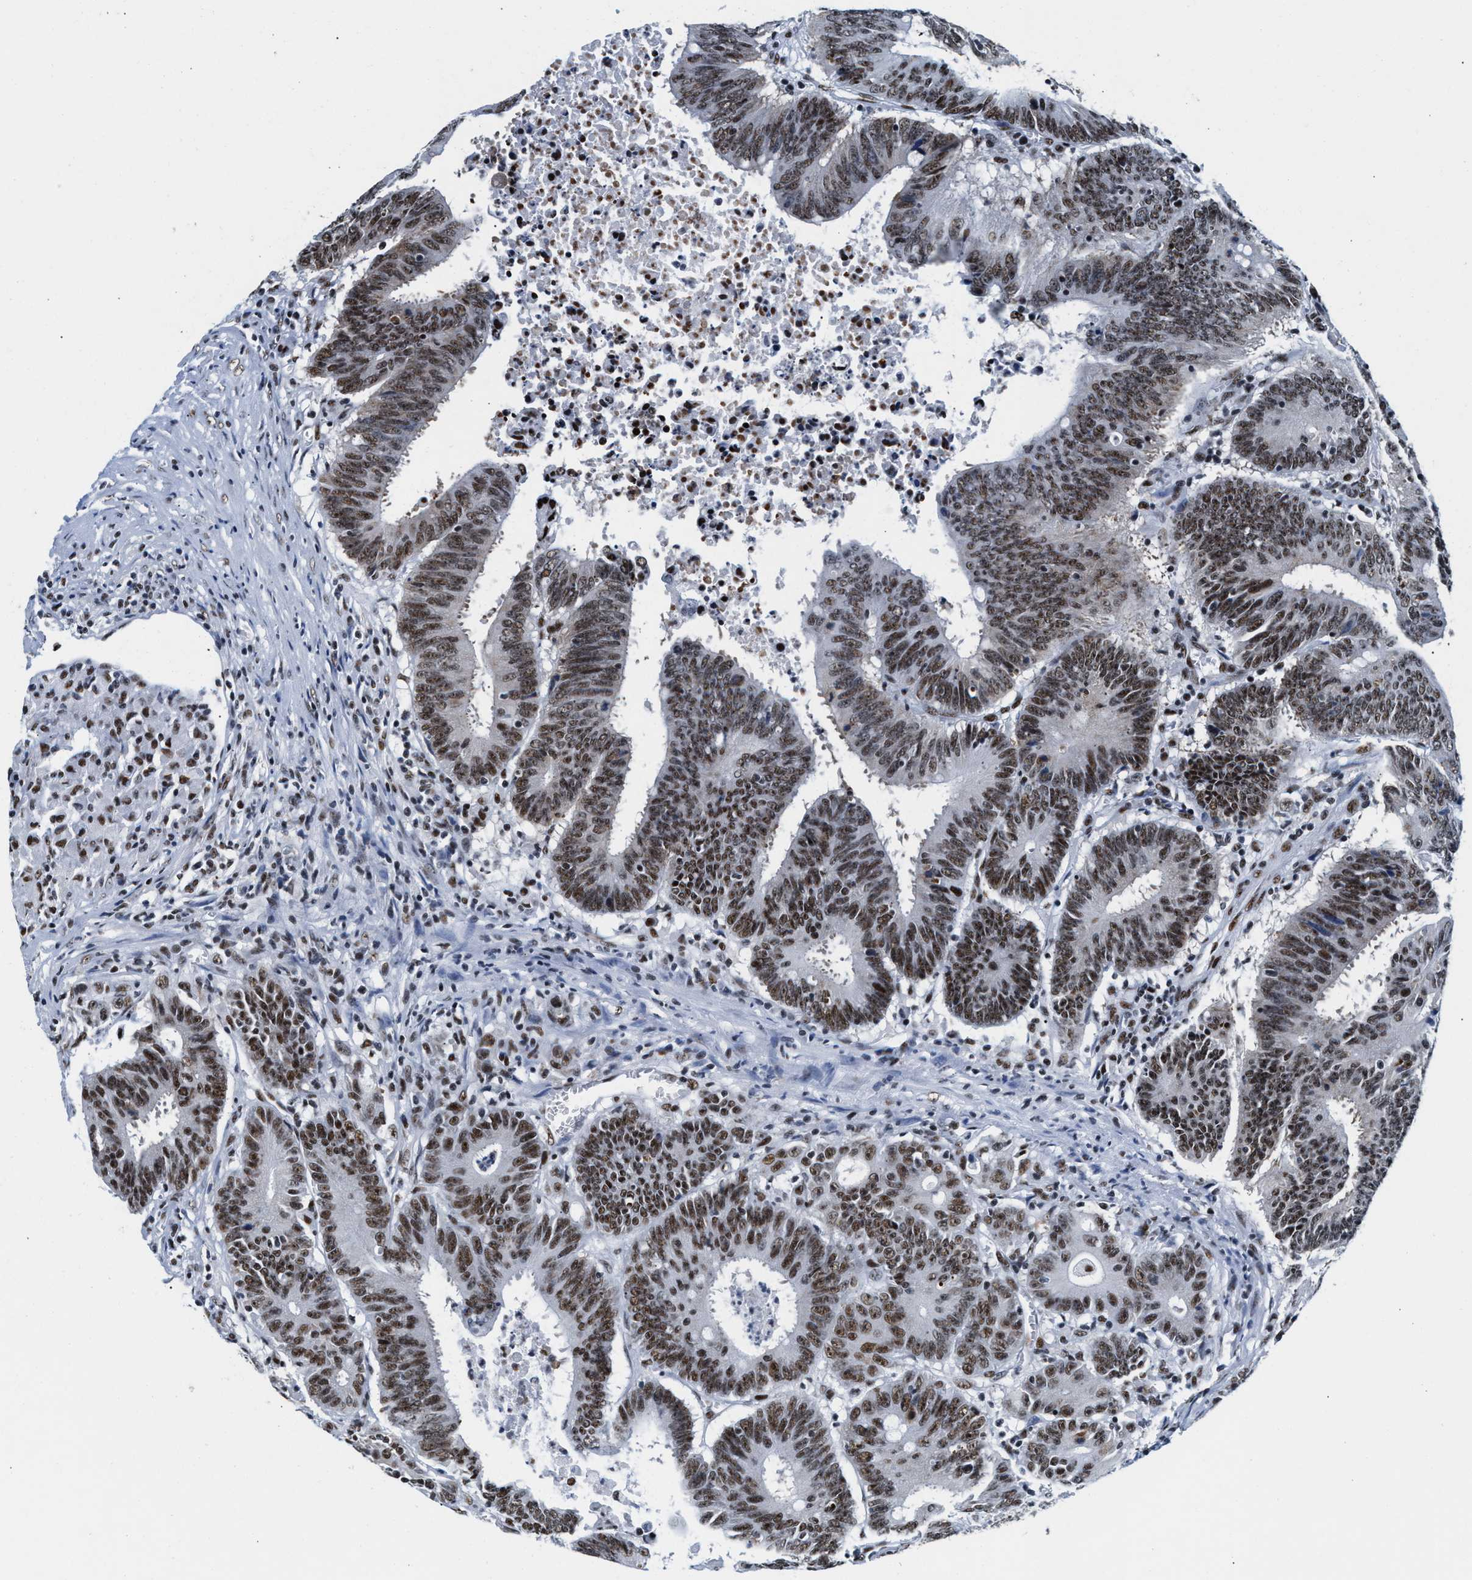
{"staining": {"intensity": "strong", "quantity": ">75%", "location": "nuclear"}, "tissue": "colorectal cancer", "cell_type": "Tumor cells", "image_type": "cancer", "snomed": [{"axis": "morphology", "description": "Adenocarcinoma, NOS"}, {"axis": "topography", "description": "Colon"}], "caption": "This is a micrograph of immunohistochemistry staining of adenocarcinoma (colorectal), which shows strong staining in the nuclear of tumor cells.", "gene": "RAD50", "patient": {"sex": "male", "age": 45}}